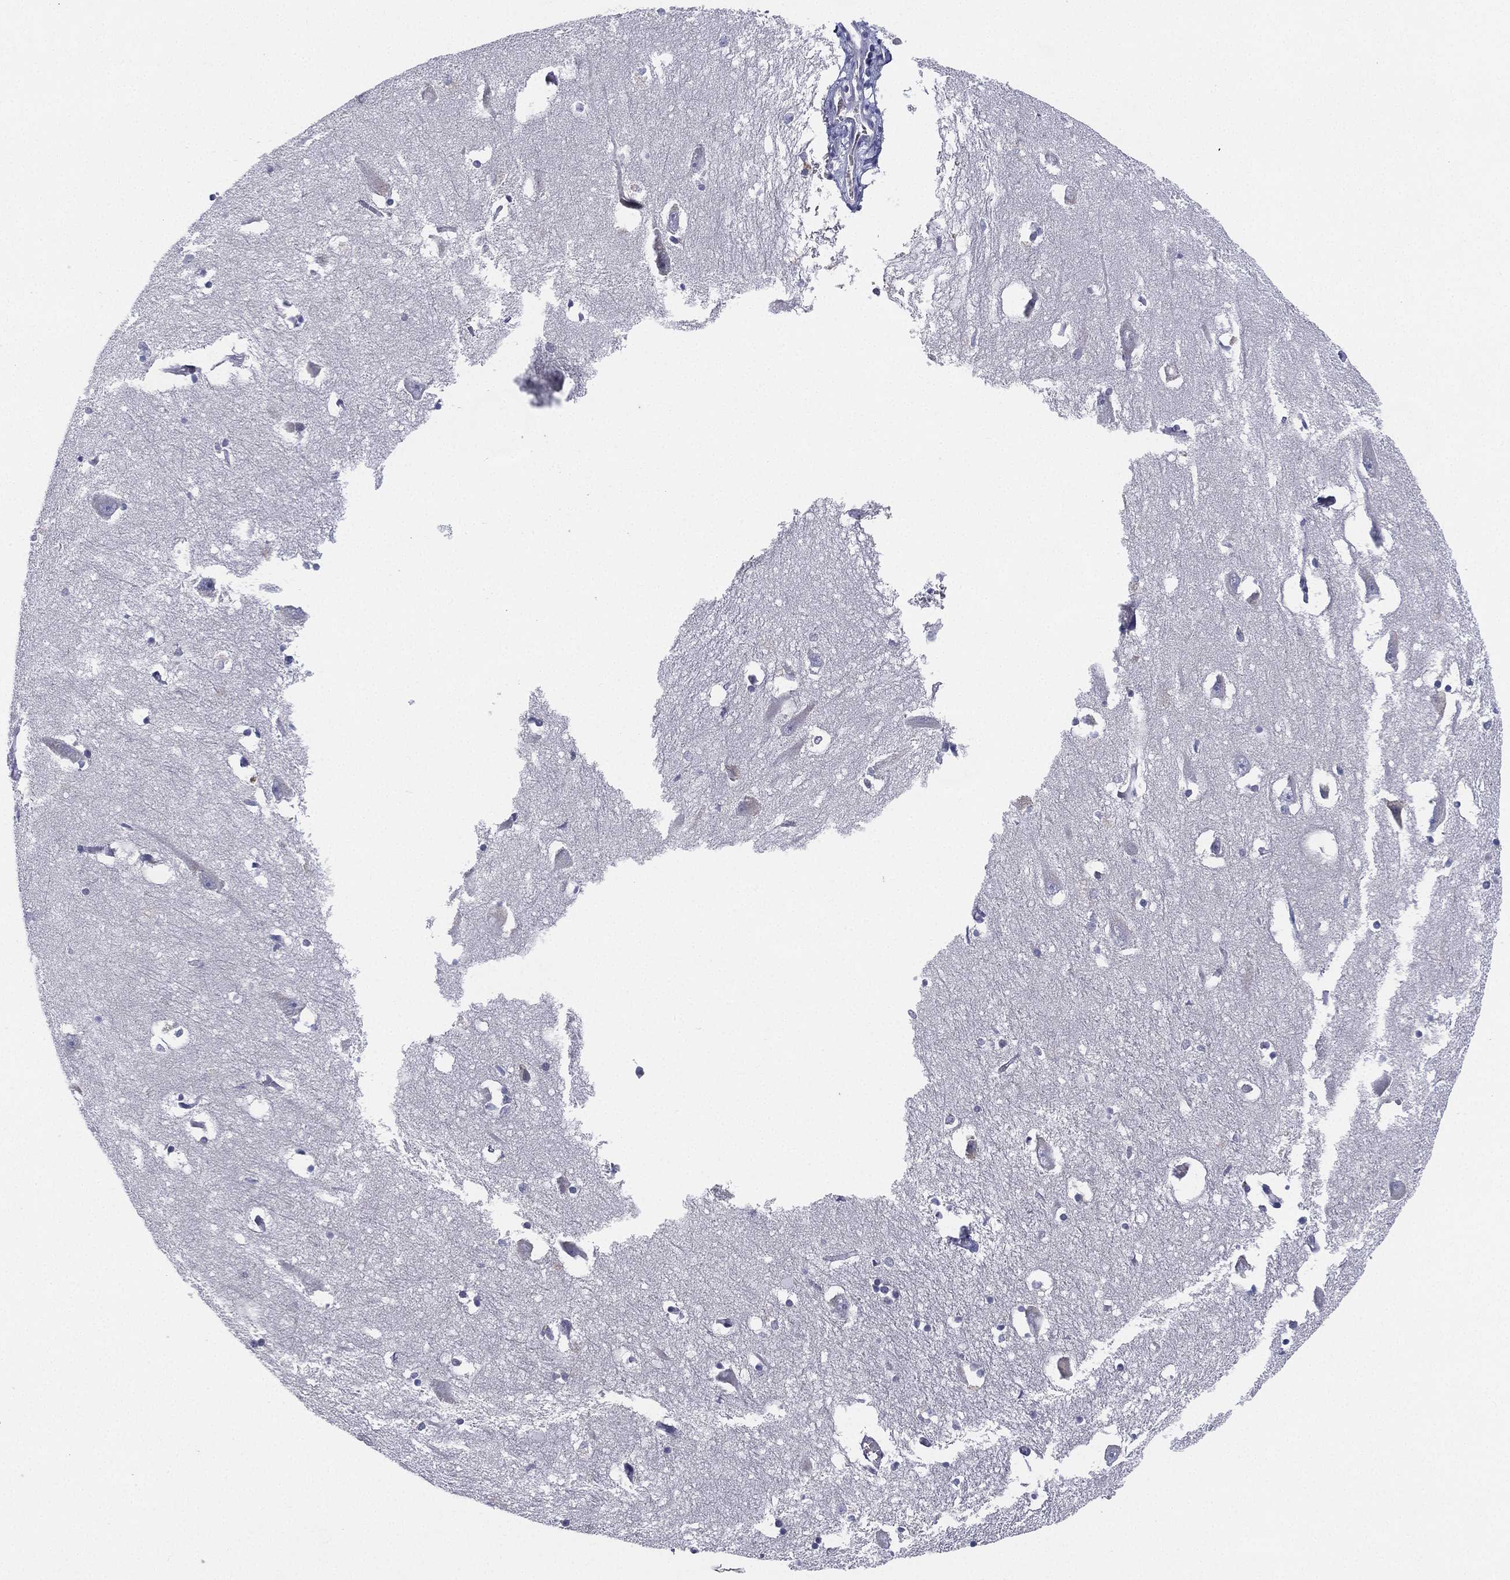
{"staining": {"intensity": "negative", "quantity": "none", "location": "none"}, "tissue": "hippocampus", "cell_type": "Glial cells", "image_type": "normal", "snomed": [{"axis": "morphology", "description": "Normal tissue, NOS"}, {"axis": "topography", "description": "Lateral ventricle wall"}, {"axis": "topography", "description": "Hippocampus"}], "caption": "Immunohistochemistry (IHC) image of benign hippocampus stained for a protein (brown), which demonstrates no expression in glial cells. The staining is performed using DAB brown chromogen with nuclei counter-stained in using hematoxylin.", "gene": "MS4A8", "patient": {"sex": "female", "age": 63}}